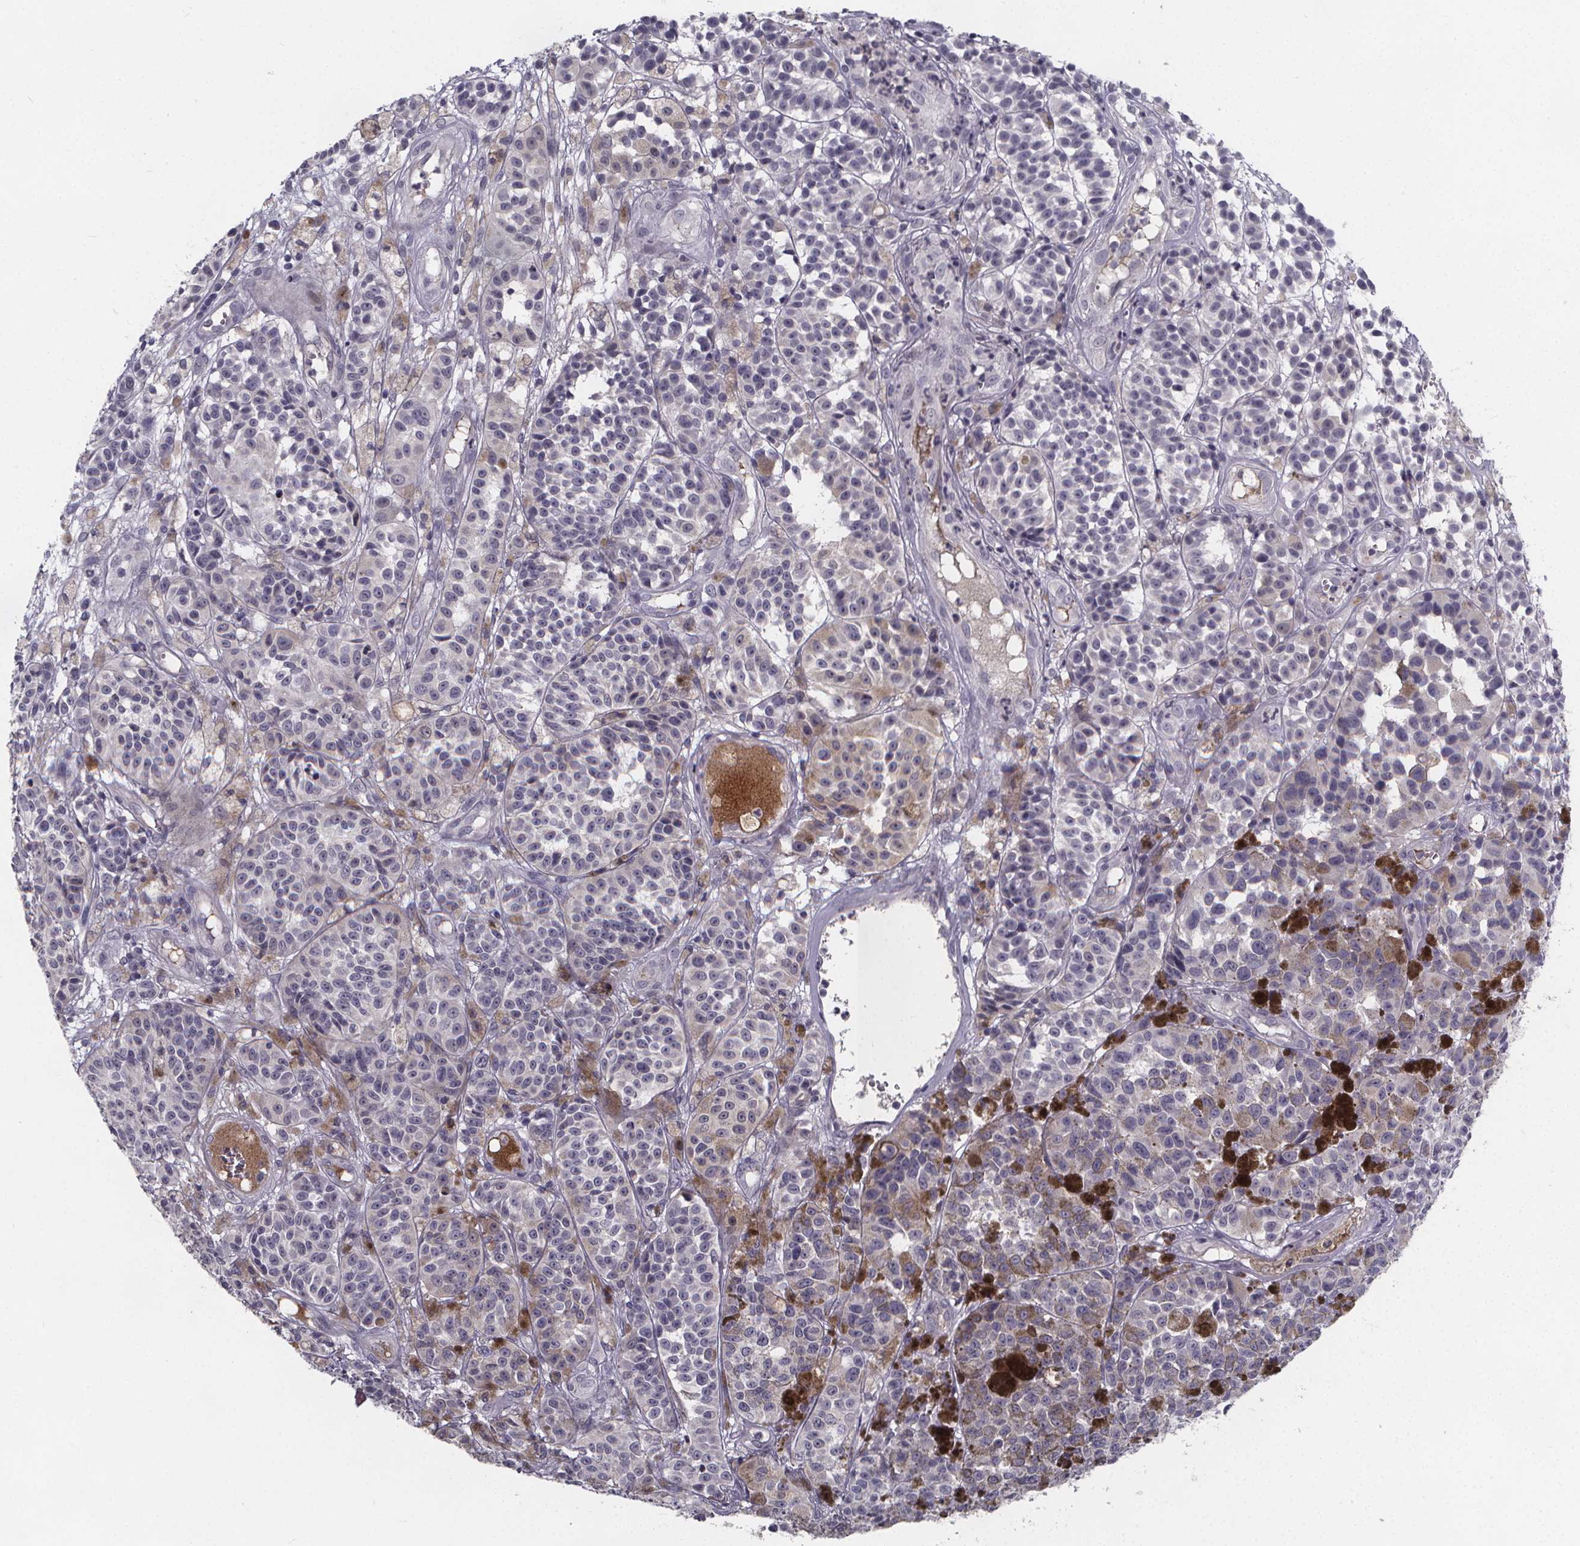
{"staining": {"intensity": "negative", "quantity": "none", "location": "none"}, "tissue": "melanoma", "cell_type": "Tumor cells", "image_type": "cancer", "snomed": [{"axis": "morphology", "description": "Malignant melanoma, NOS"}, {"axis": "topography", "description": "Skin"}], "caption": "The histopathology image displays no significant positivity in tumor cells of melanoma.", "gene": "AGT", "patient": {"sex": "female", "age": 58}}